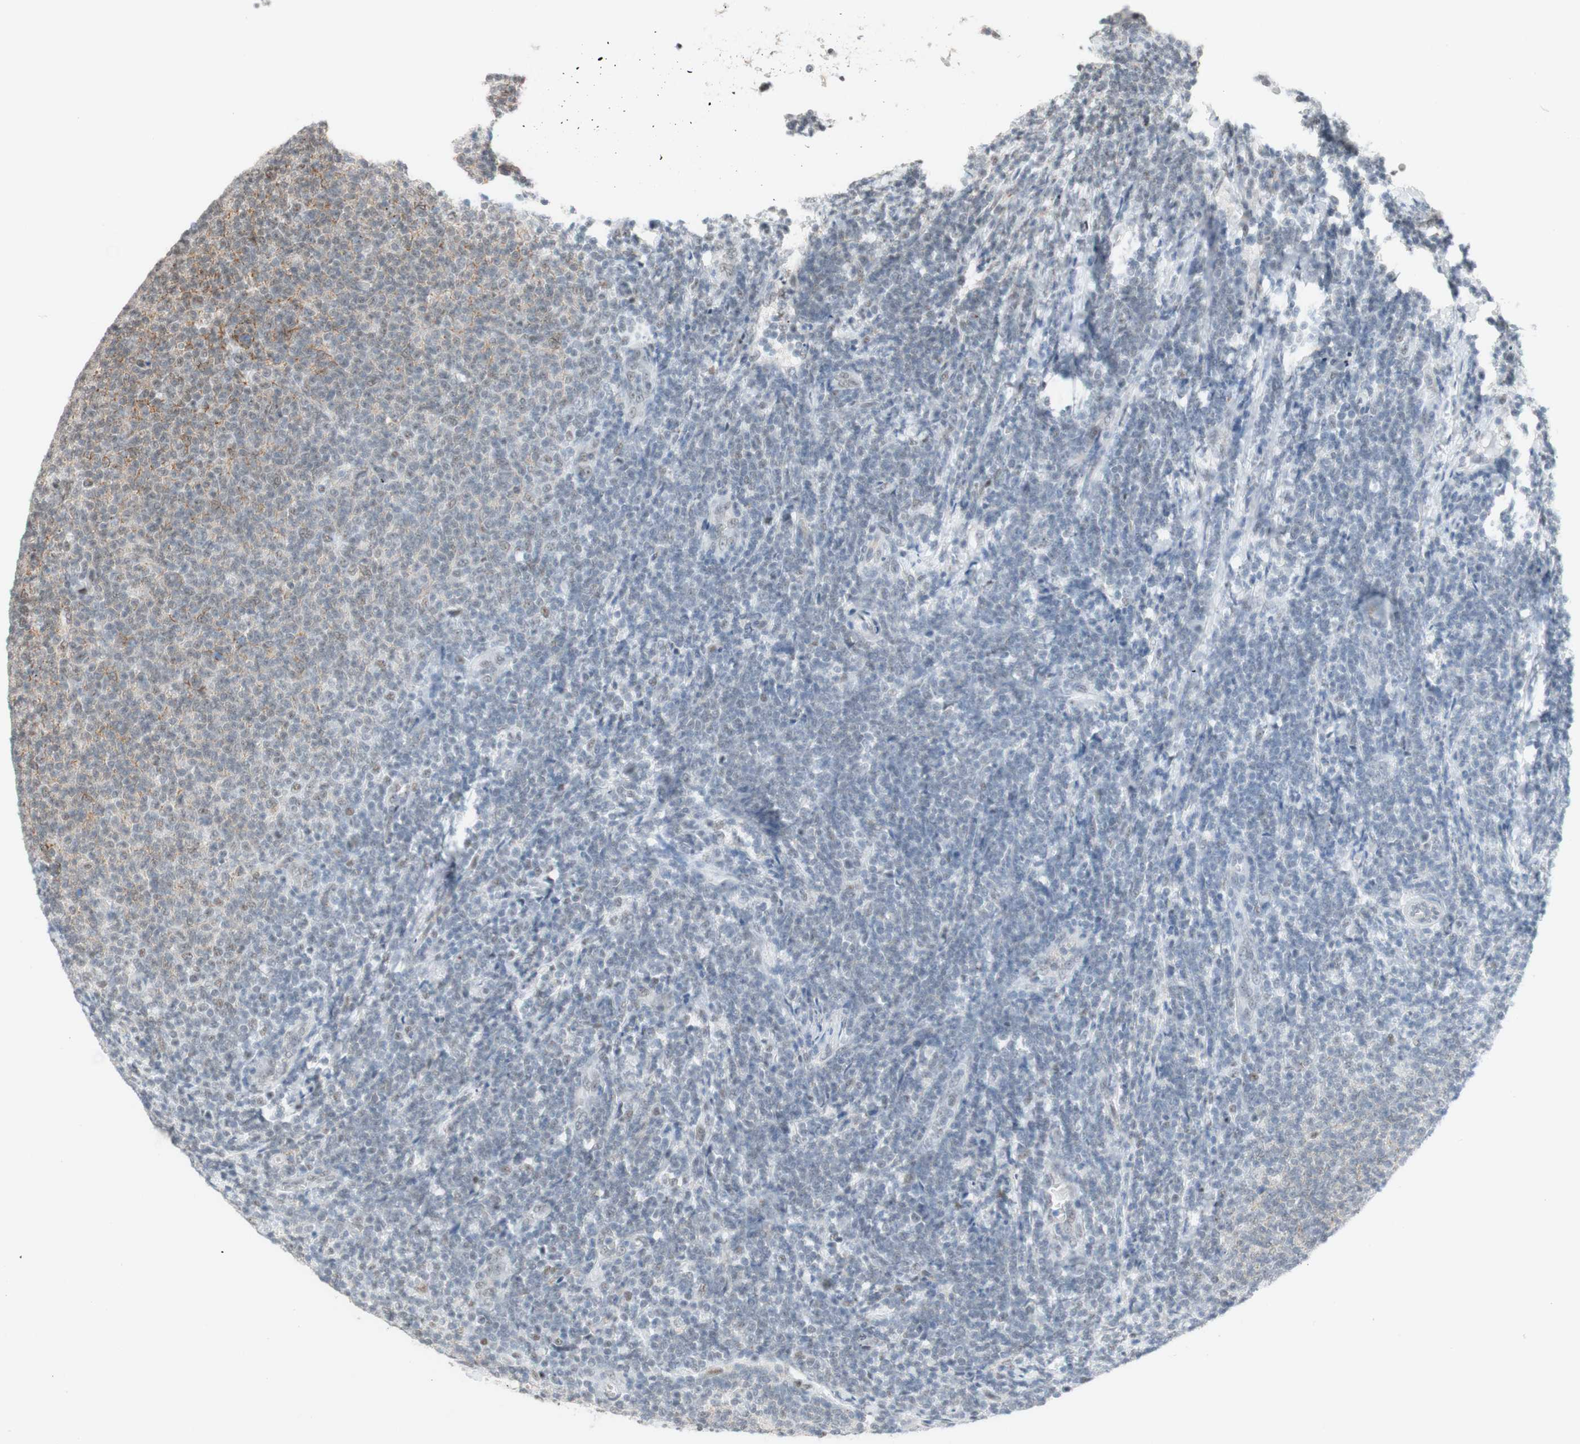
{"staining": {"intensity": "negative", "quantity": "none", "location": "none"}, "tissue": "lymphoma", "cell_type": "Tumor cells", "image_type": "cancer", "snomed": [{"axis": "morphology", "description": "Malignant lymphoma, non-Hodgkin's type, Low grade"}, {"axis": "topography", "description": "Lymph node"}], "caption": "Micrograph shows no protein expression in tumor cells of lymphoma tissue. Nuclei are stained in blue.", "gene": "SAP18", "patient": {"sex": "male", "age": 66}}